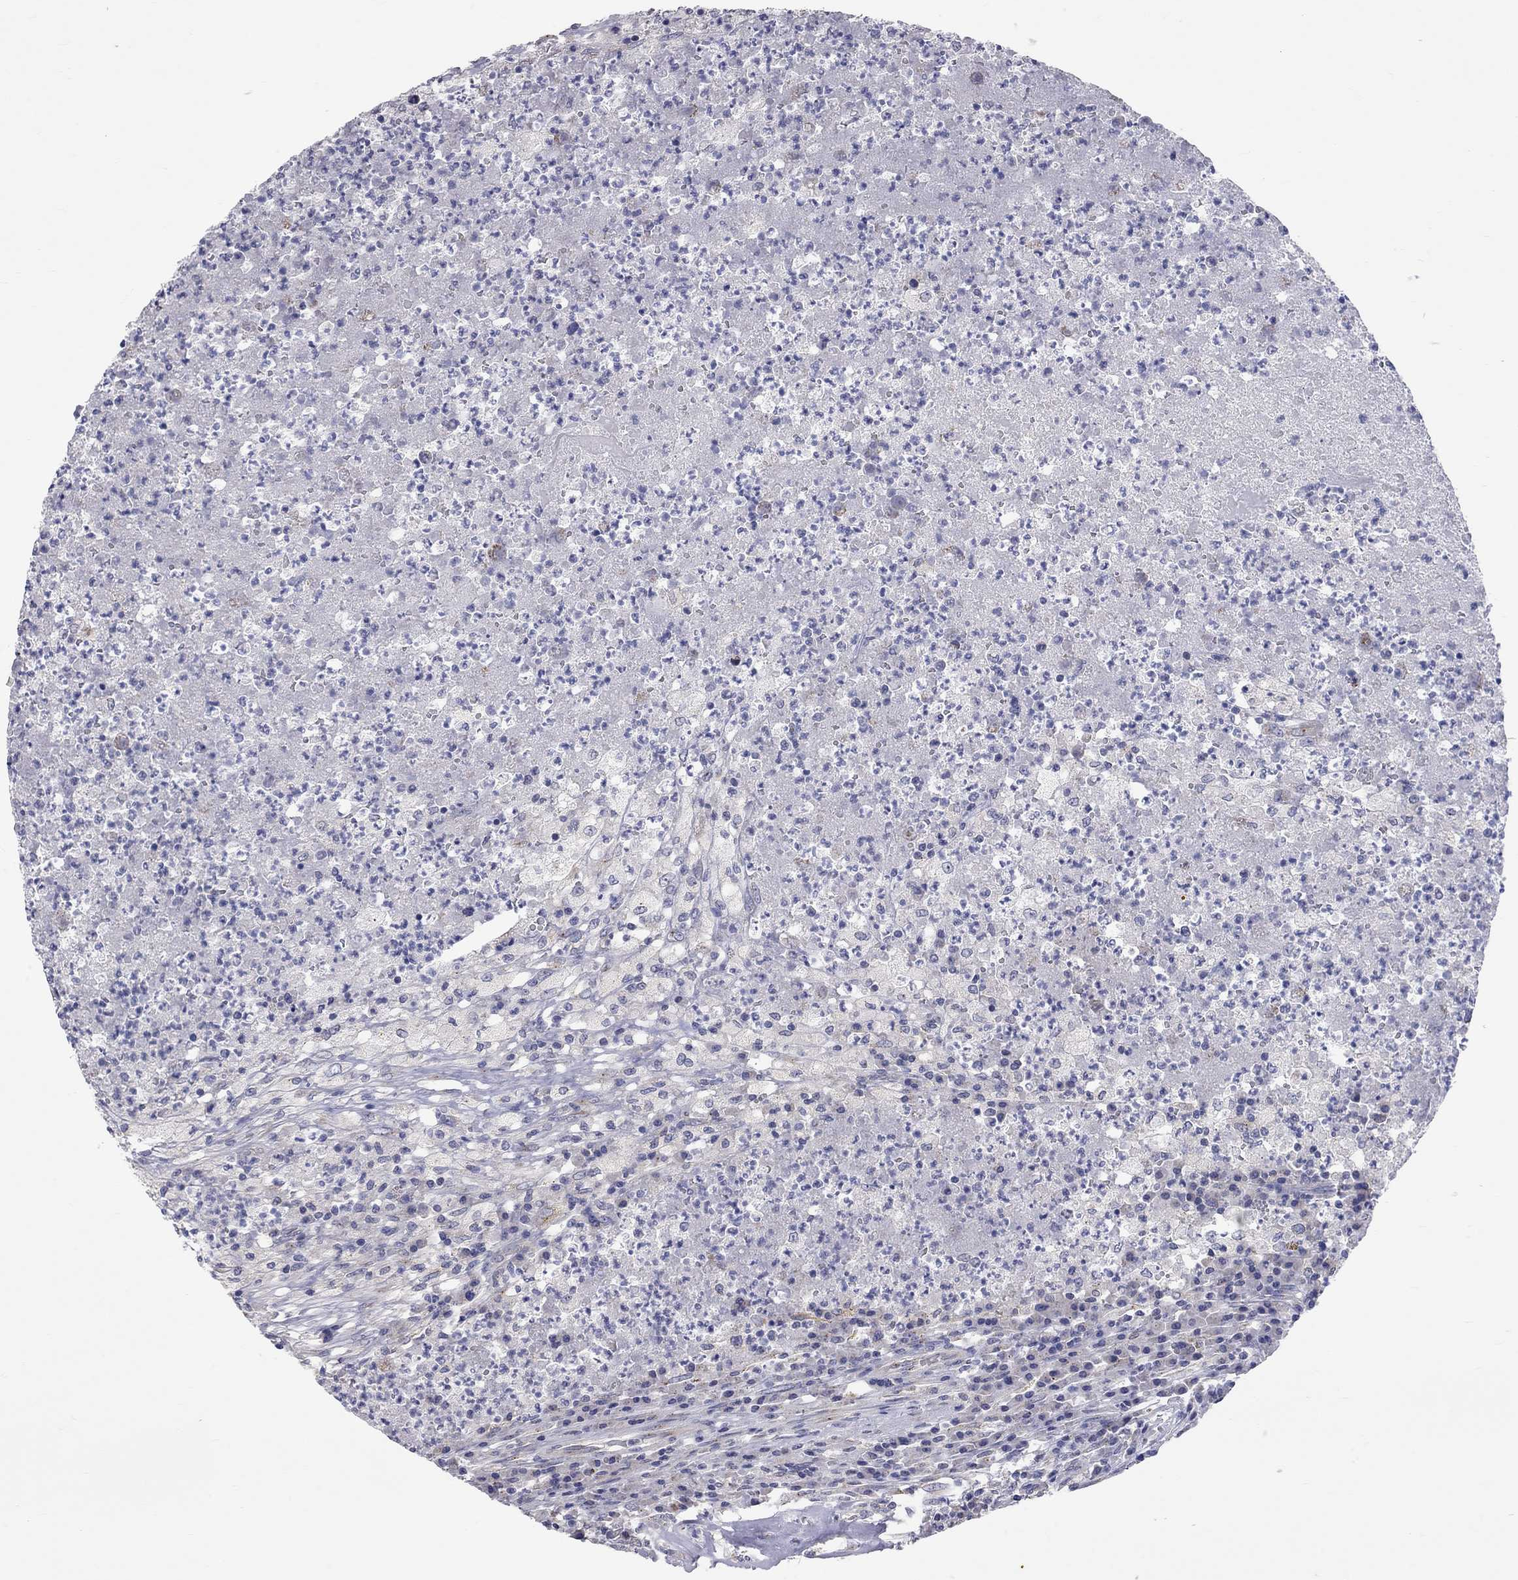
{"staining": {"intensity": "negative", "quantity": "none", "location": "none"}, "tissue": "testis cancer", "cell_type": "Tumor cells", "image_type": "cancer", "snomed": [{"axis": "morphology", "description": "Necrosis, NOS"}, {"axis": "morphology", "description": "Carcinoma, Embryonal, NOS"}, {"axis": "topography", "description": "Testis"}], "caption": "Human testis embryonal carcinoma stained for a protein using IHC displays no staining in tumor cells.", "gene": "OPRK1", "patient": {"sex": "male", "age": 19}}